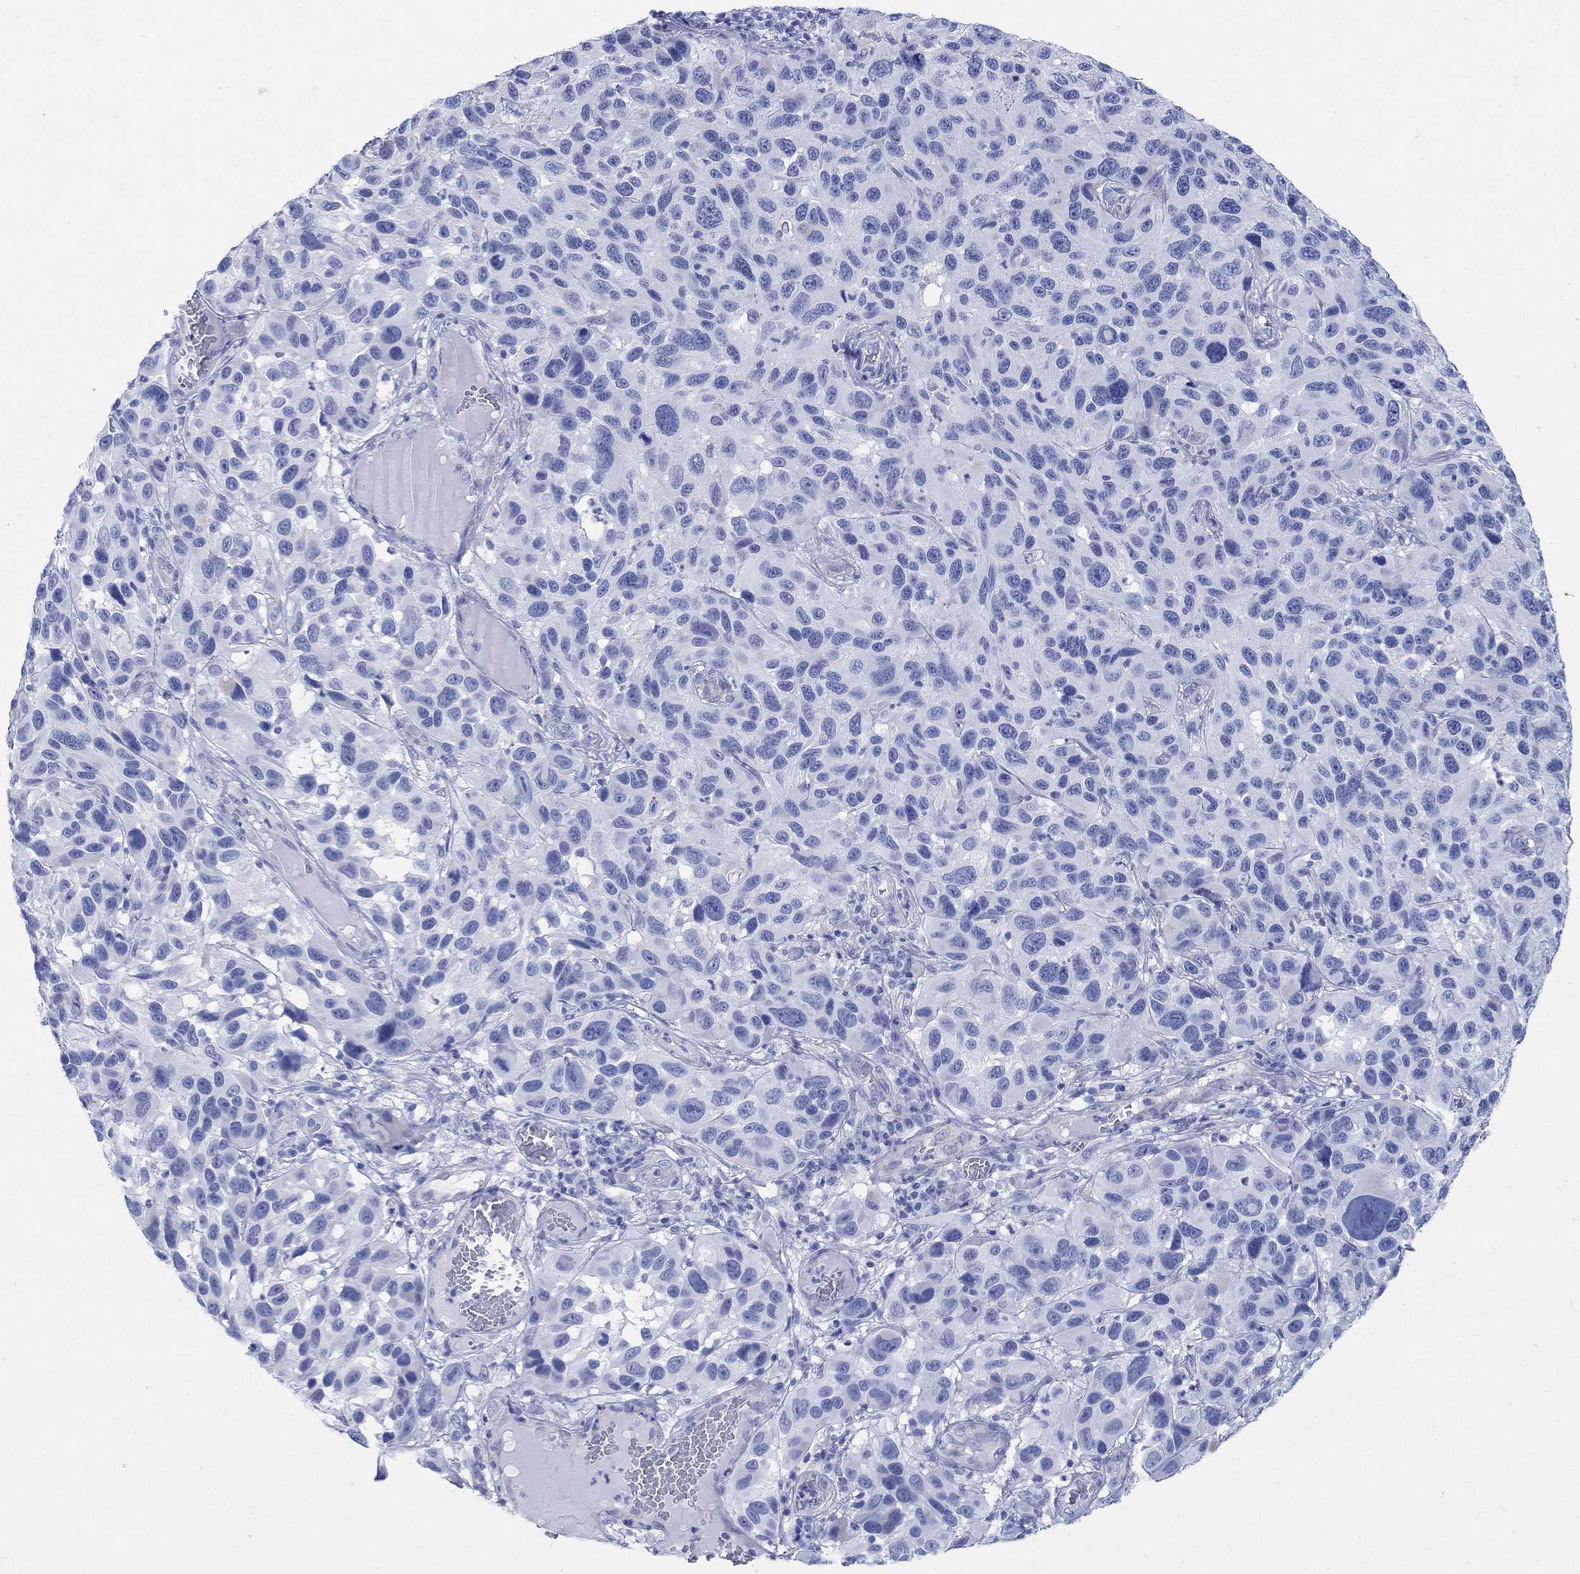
{"staining": {"intensity": "negative", "quantity": "none", "location": "none"}, "tissue": "melanoma", "cell_type": "Tumor cells", "image_type": "cancer", "snomed": [{"axis": "morphology", "description": "Malignant melanoma, NOS"}, {"axis": "topography", "description": "Skin"}], "caption": "Malignant melanoma stained for a protein using immunohistochemistry (IHC) demonstrates no expression tumor cells.", "gene": "ZDHHC14", "patient": {"sex": "male", "age": 53}}